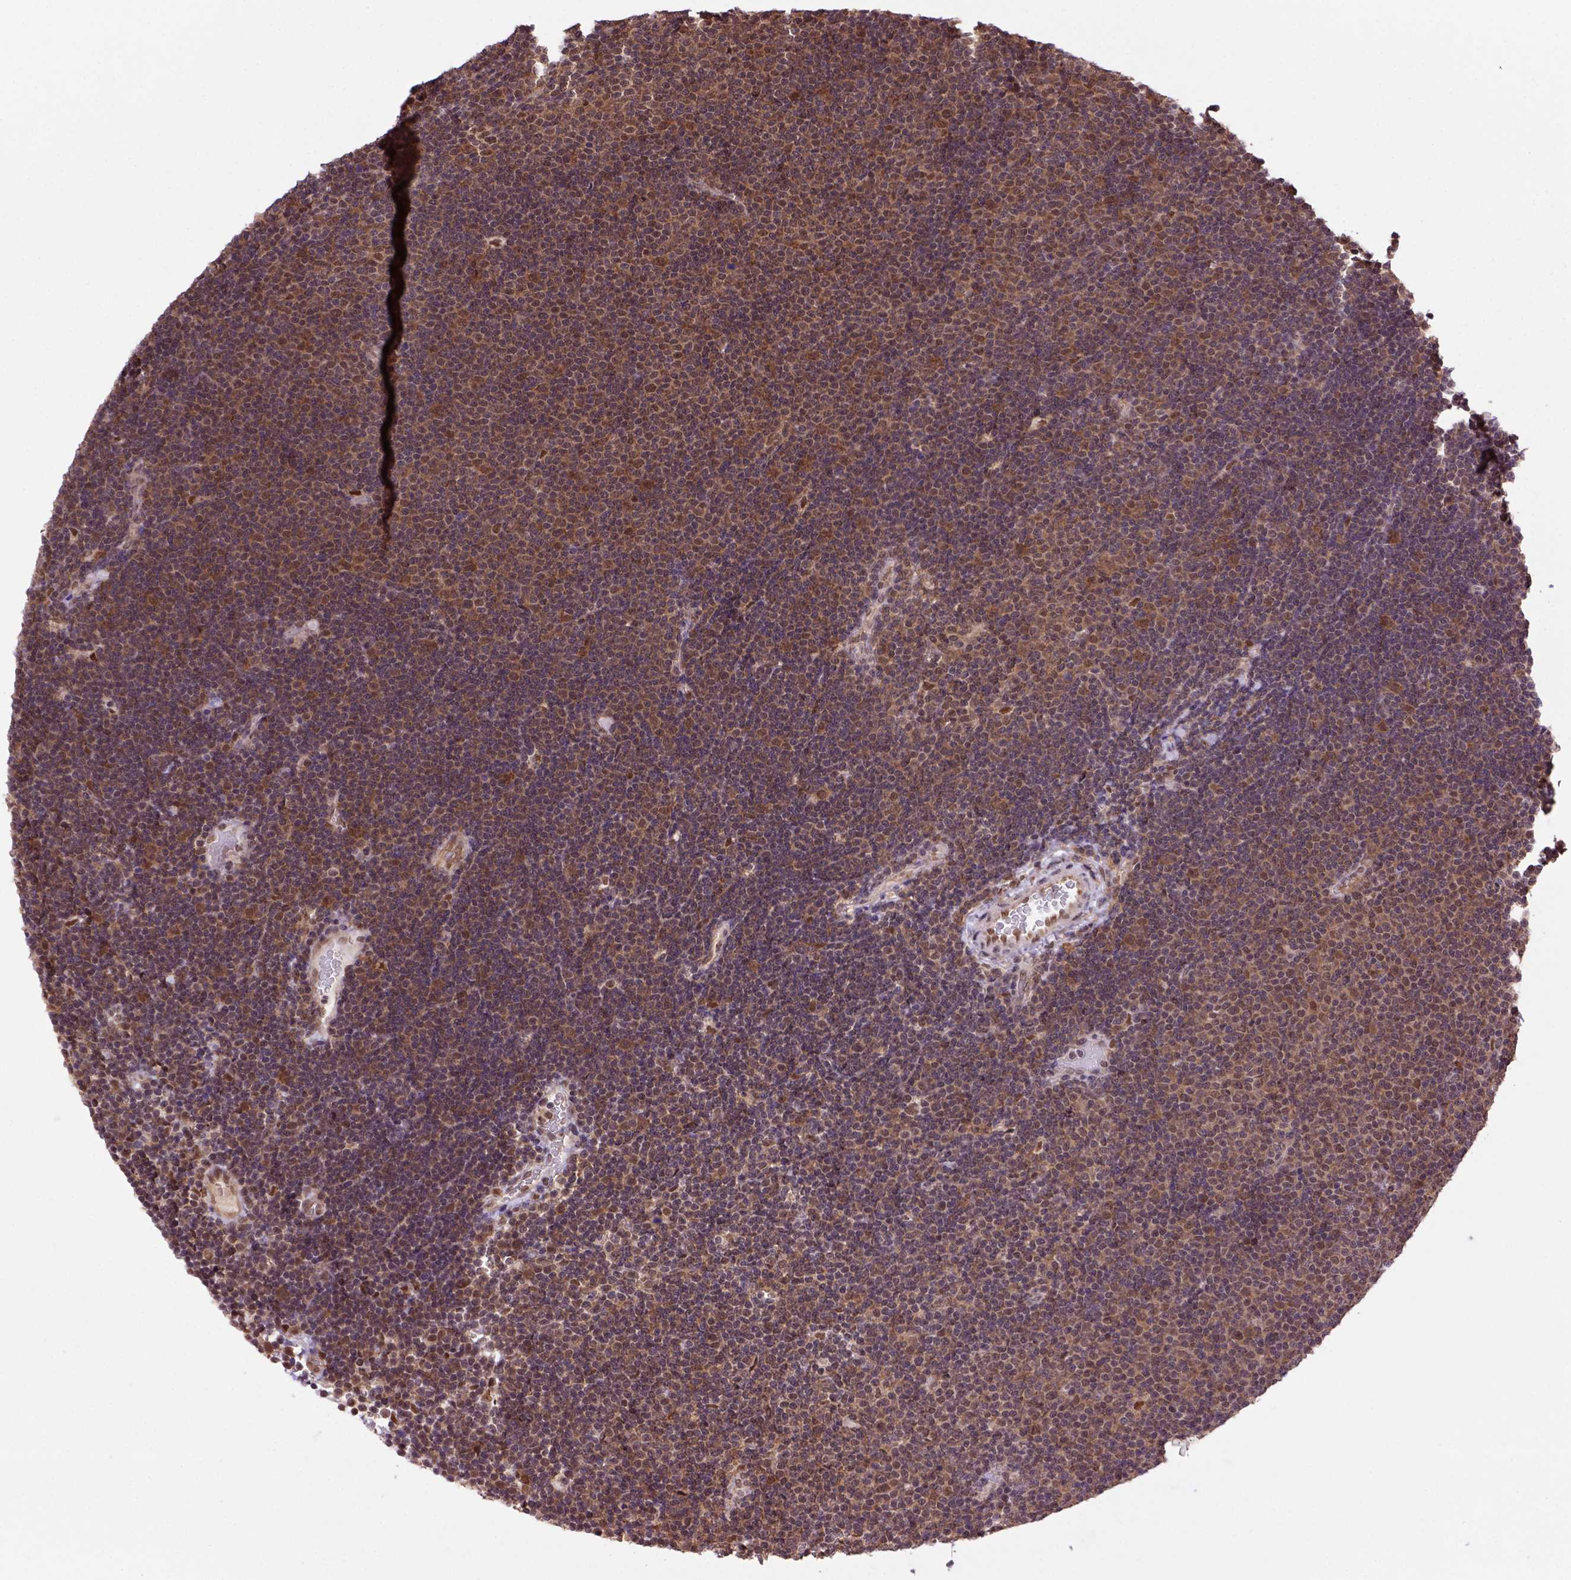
{"staining": {"intensity": "strong", "quantity": ">75%", "location": "cytoplasmic/membranous,nuclear"}, "tissue": "lymphoma", "cell_type": "Tumor cells", "image_type": "cancer", "snomed": [{"axis": "morphology", "description": "Malignant lymphoma, non-Hodgkin's type, Low grade"}, {"axis": "topography", "description": "Brain"}], "caption": "DAB (3,3'-diaminobenzidine) immunohistochemical staining of lymphoma exhibits strong cytoplasmic/membranous and nuclear protein staining in about >75% of tumor cells.", "gene": "PSMC2", "patient": {"sex": "female", "age": 66}}